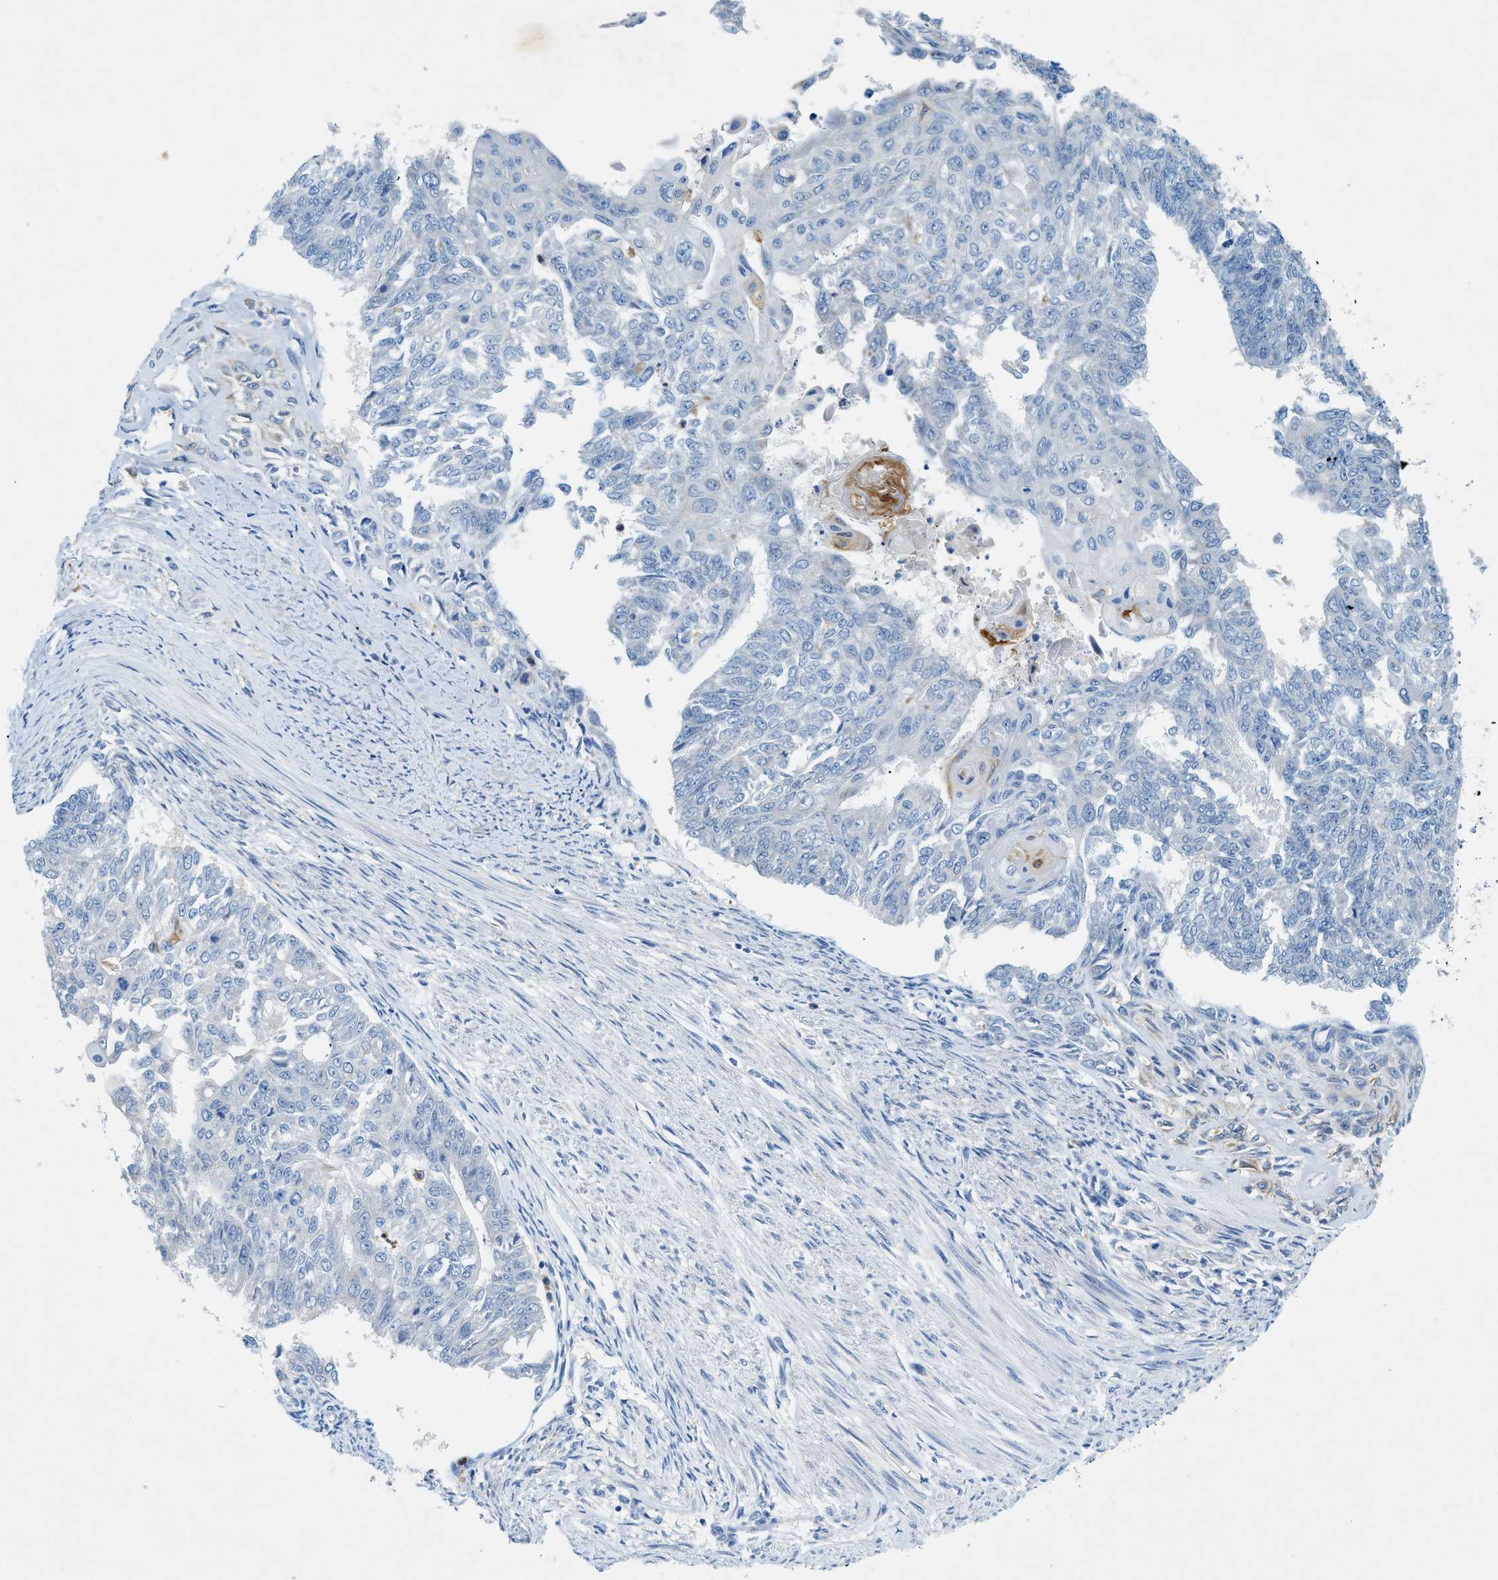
{"staining": {"intensity": "negative", "quantity": "none", "location": "none"}, "tissue": "endometrial cancer", "cell_type": "Tumor cells", "image_type": "cancer", "snomed": [{"axis": "morphology", "description": "Adenocarcinoma, NOS"}, {"axis": "topography", "description": "Endometrium"}], "caption": "Immunohistochemistry (IHC) of human adenocarcinoma (endometrial) demonstrates no staining in tumor cells.", "gene": "ZDHHC13", "patient": {"sex": "female", "age": 32}}